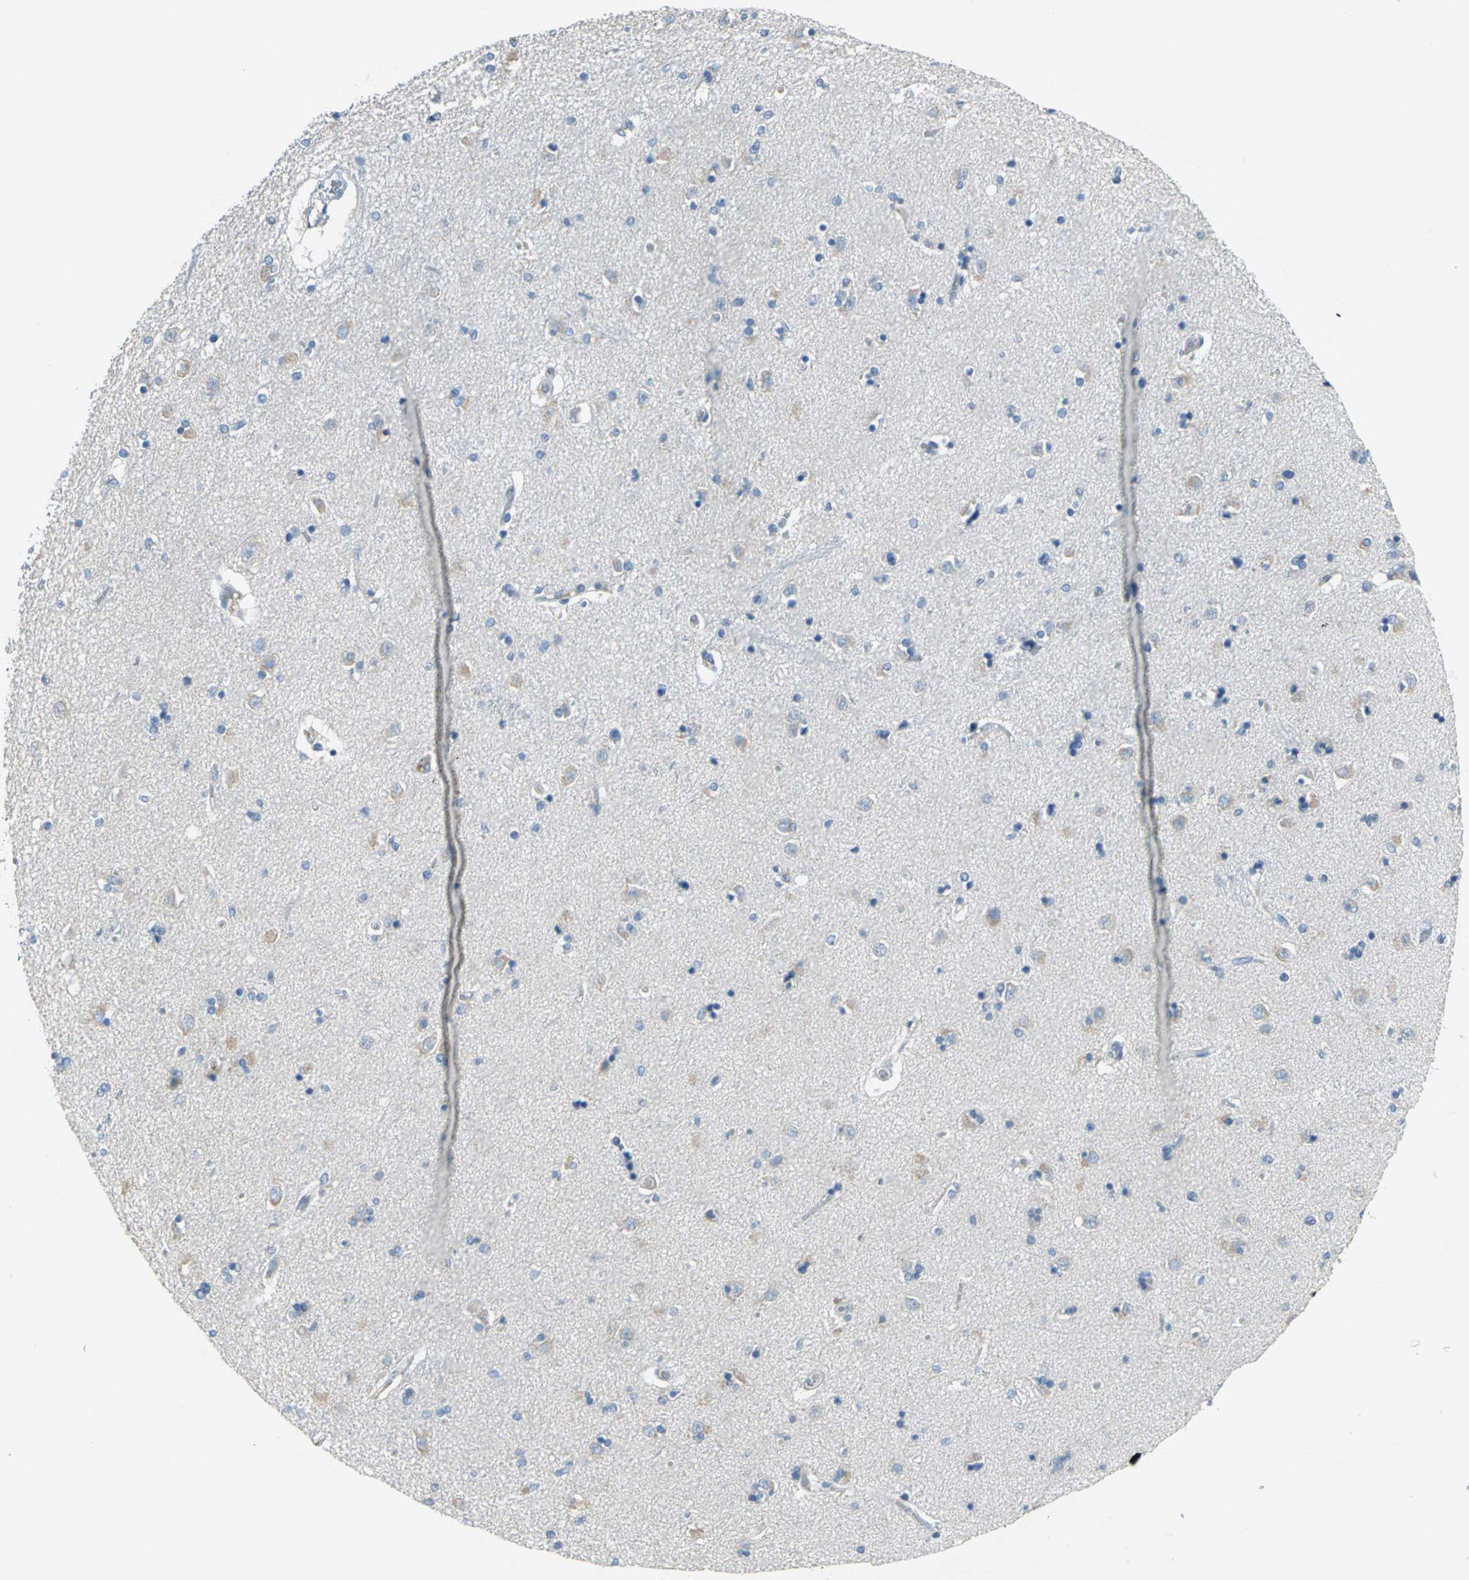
{"staining": {"intensity": "negative", "quantity": "none", "location": "none"}, "tissue": "caudate", "cell_type": "Glial cells", "image_type": "normal", "snomed": [{"axis": "morphology", "description": "Normal tissue, NOS"}, {"axis": "topography", "description": "Lateral ventricle wall"}], "caption": "Caudate stained for a protein using immunohistochemistry displays no staining glial cells.", "gene": "MCM3", "patient": {"sex": "female", "age": 54}}